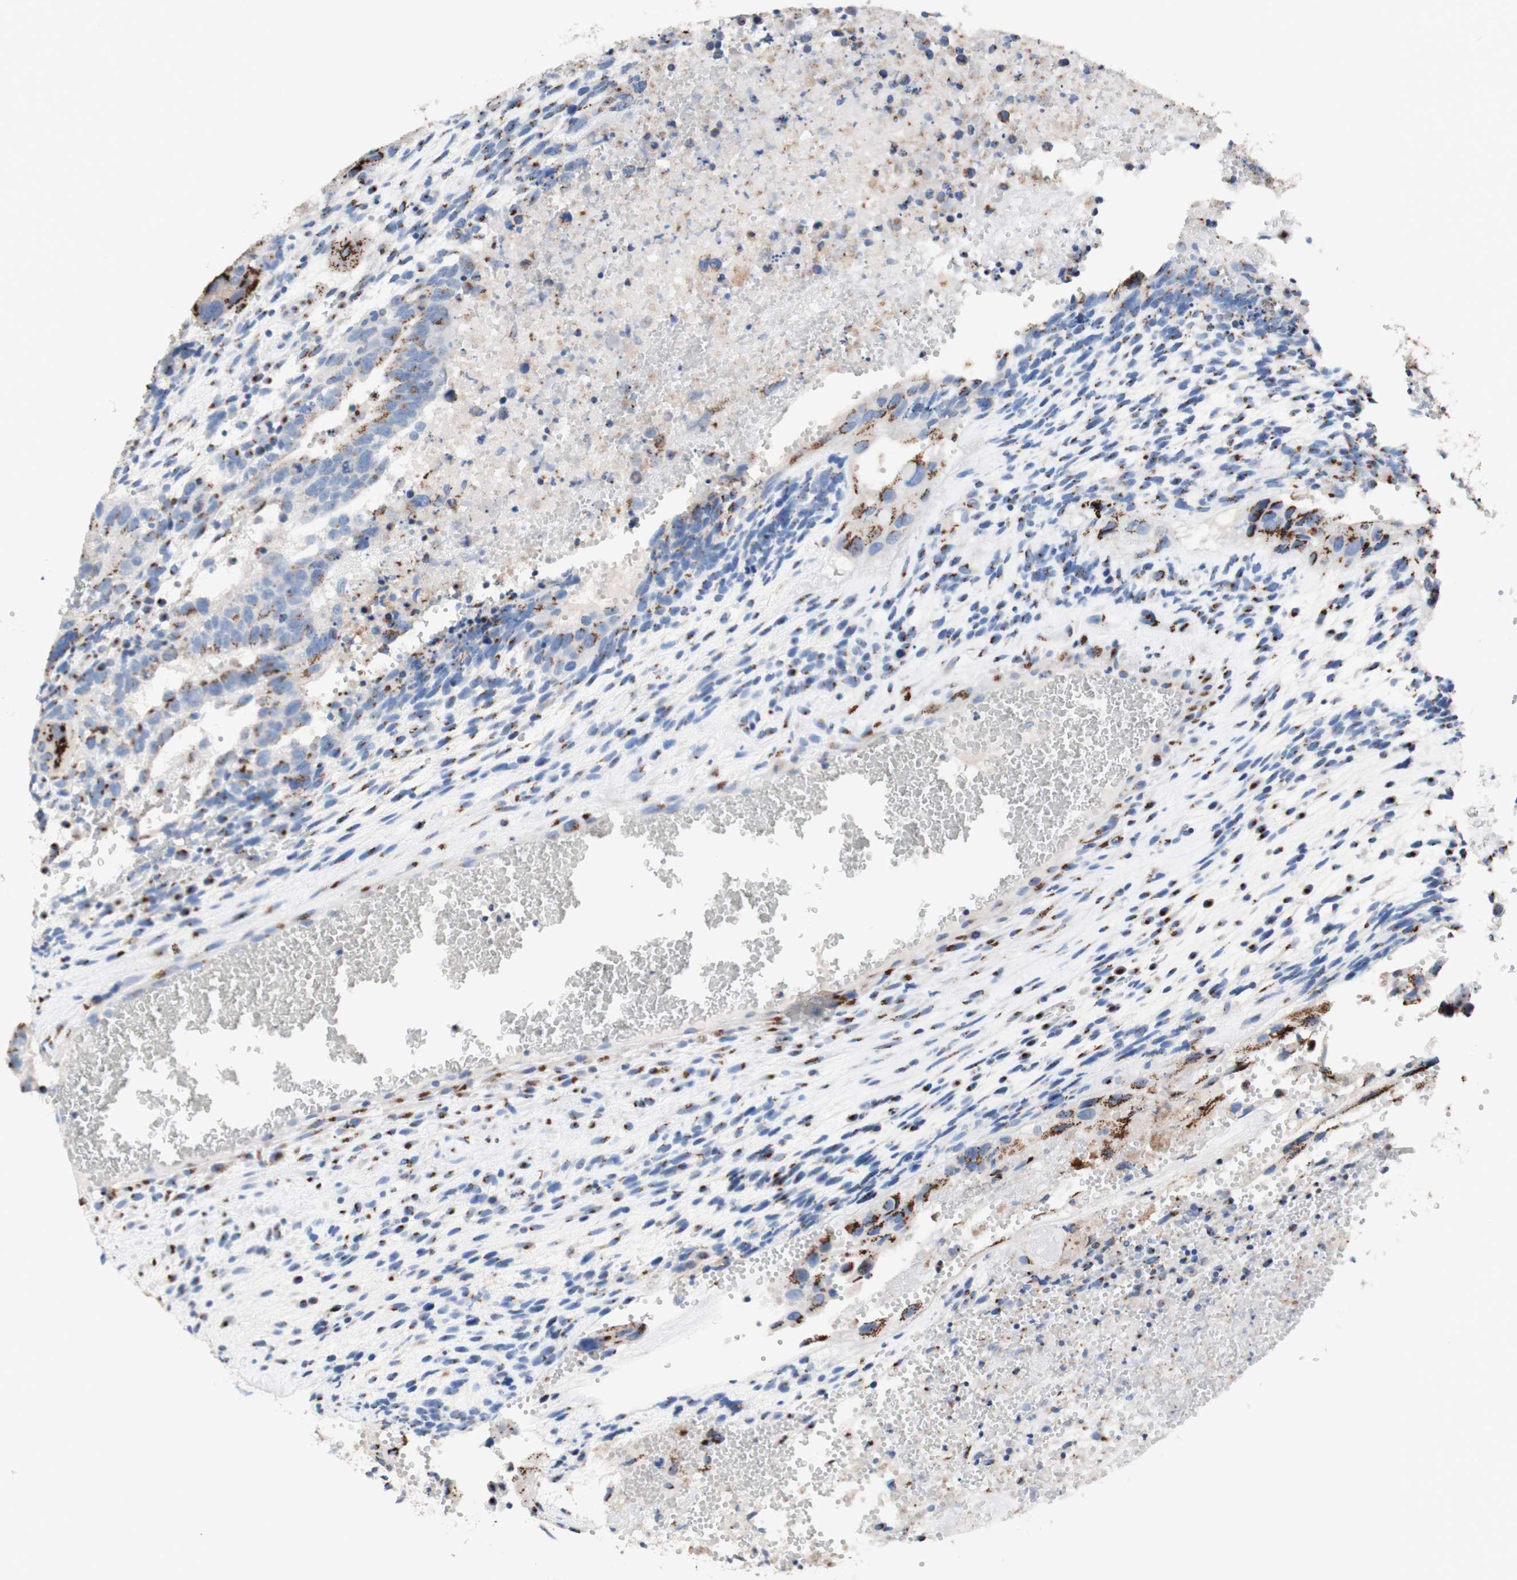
{"staining": {"intensity": "moderate", "quantity": "25%-75%", "location": "cytoplasmic/membranous"}, "tissue": "testis cancer", "cell_type": "Tumor cells", "image_type": "cancer", "snomed": [{"axis": "morphology", "description": "Seminoma, NOS"}, {"axis": "morphology", "description": "Carcinoma, Embryonal, NOS"}, {"axis": "topography", "description": "Testis"}], "caption": "A brown stain labels moderate cytoplasmic/membranous staining of a protein in seminoma (testis) tumor cells.", "gene": "GALNT2", "patient": {"sex": "male", "age": 52}}